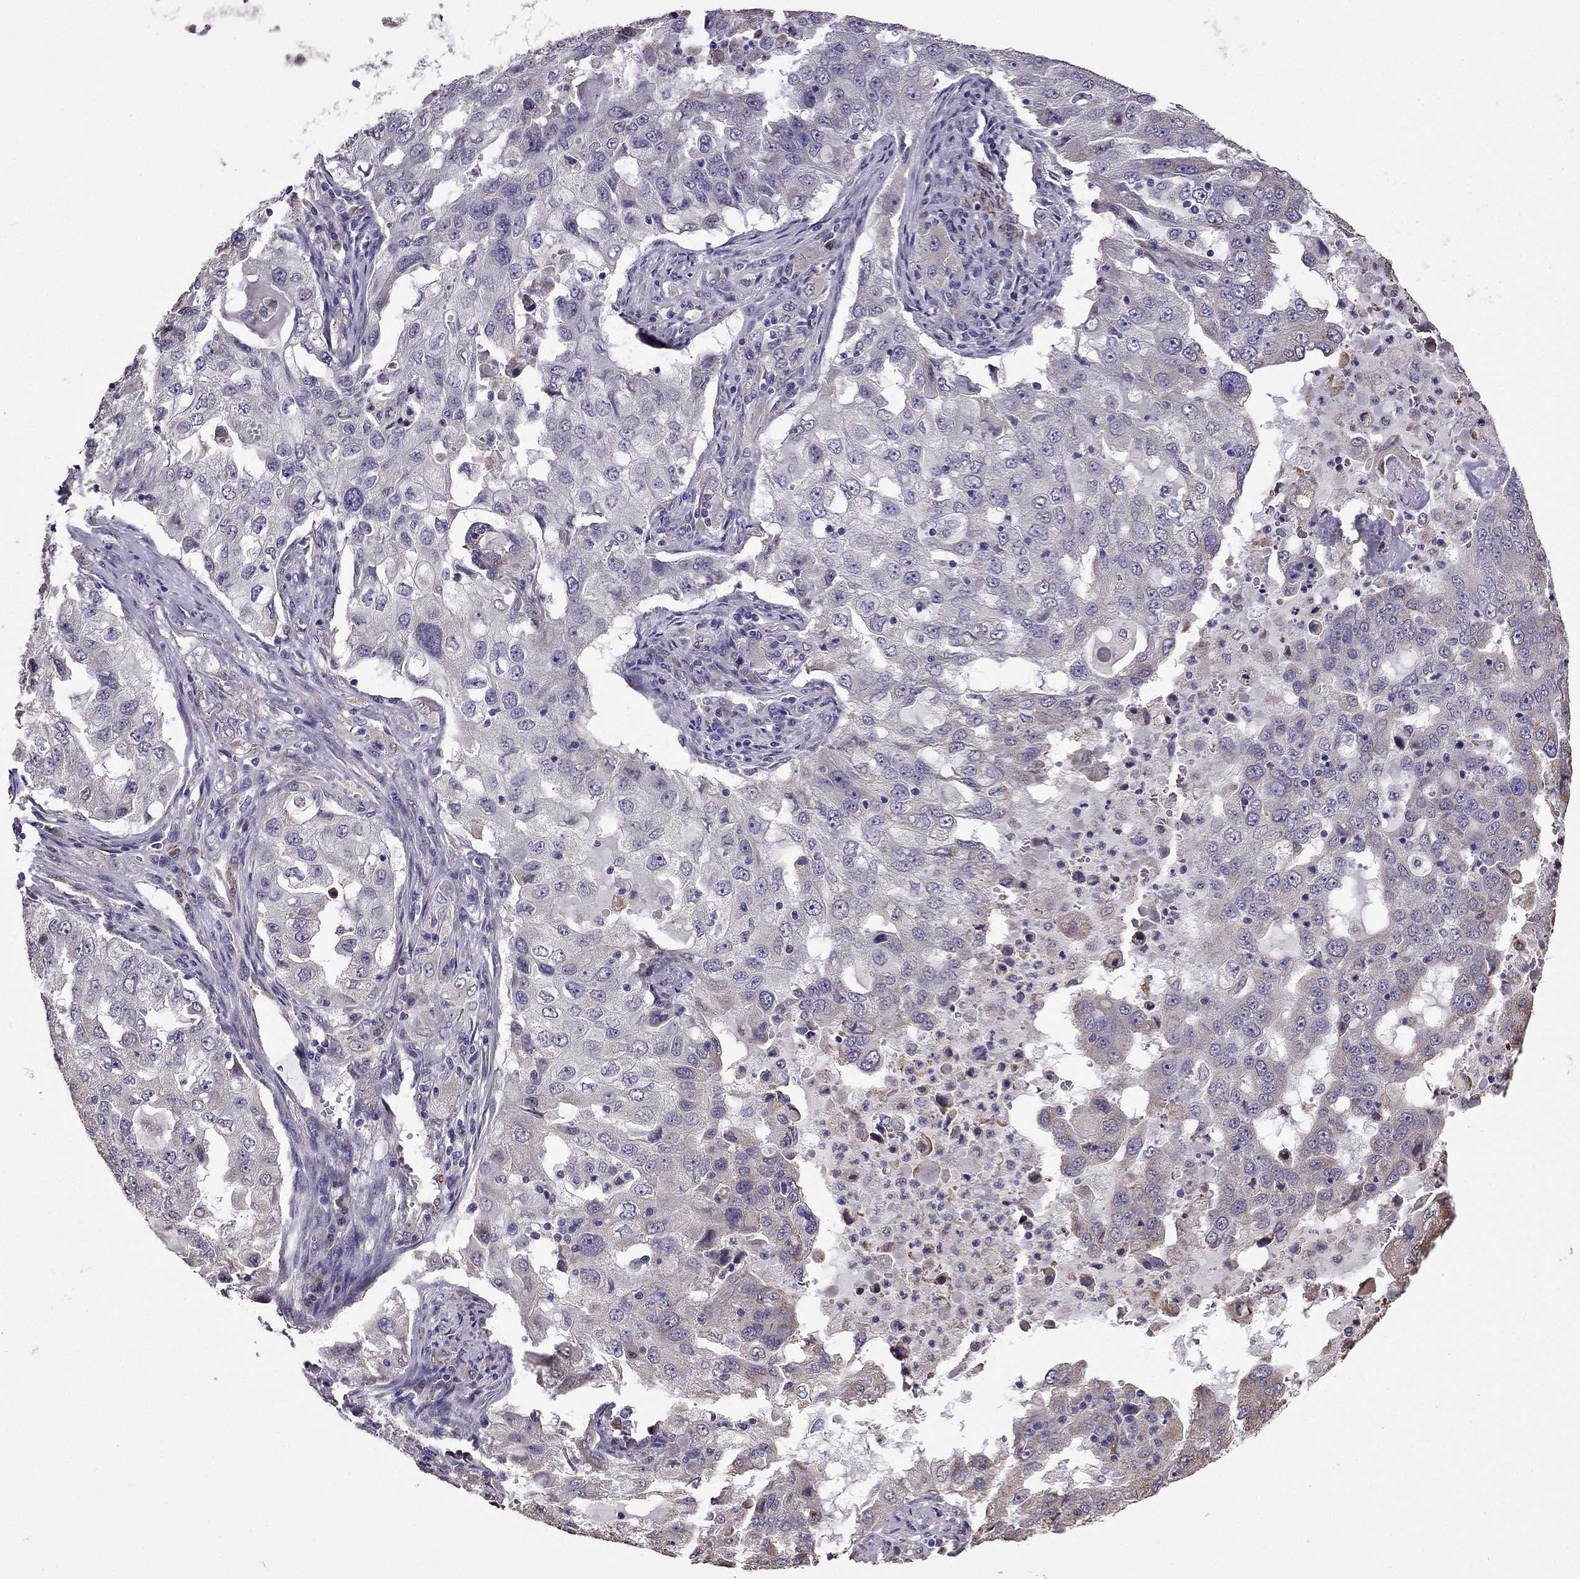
{"staining": {"intensity": "negative", "quantity": "none", "location": "none"}, "tissue": "lung cancer", "cell_type": "Tumor cells", "image_type": "cancer", "snomed": [{"axis": "morphology", "description": "Adenocarcinoma, NOS"}, {"axis": "topography", "description": "Lung"}], "caption": "The photomicrograph displays no significant expression in tumor cells of lung cancer (adenocarcinoma).", "gene": "CDH9", "patient": {"sex": "female", "age": 61}}